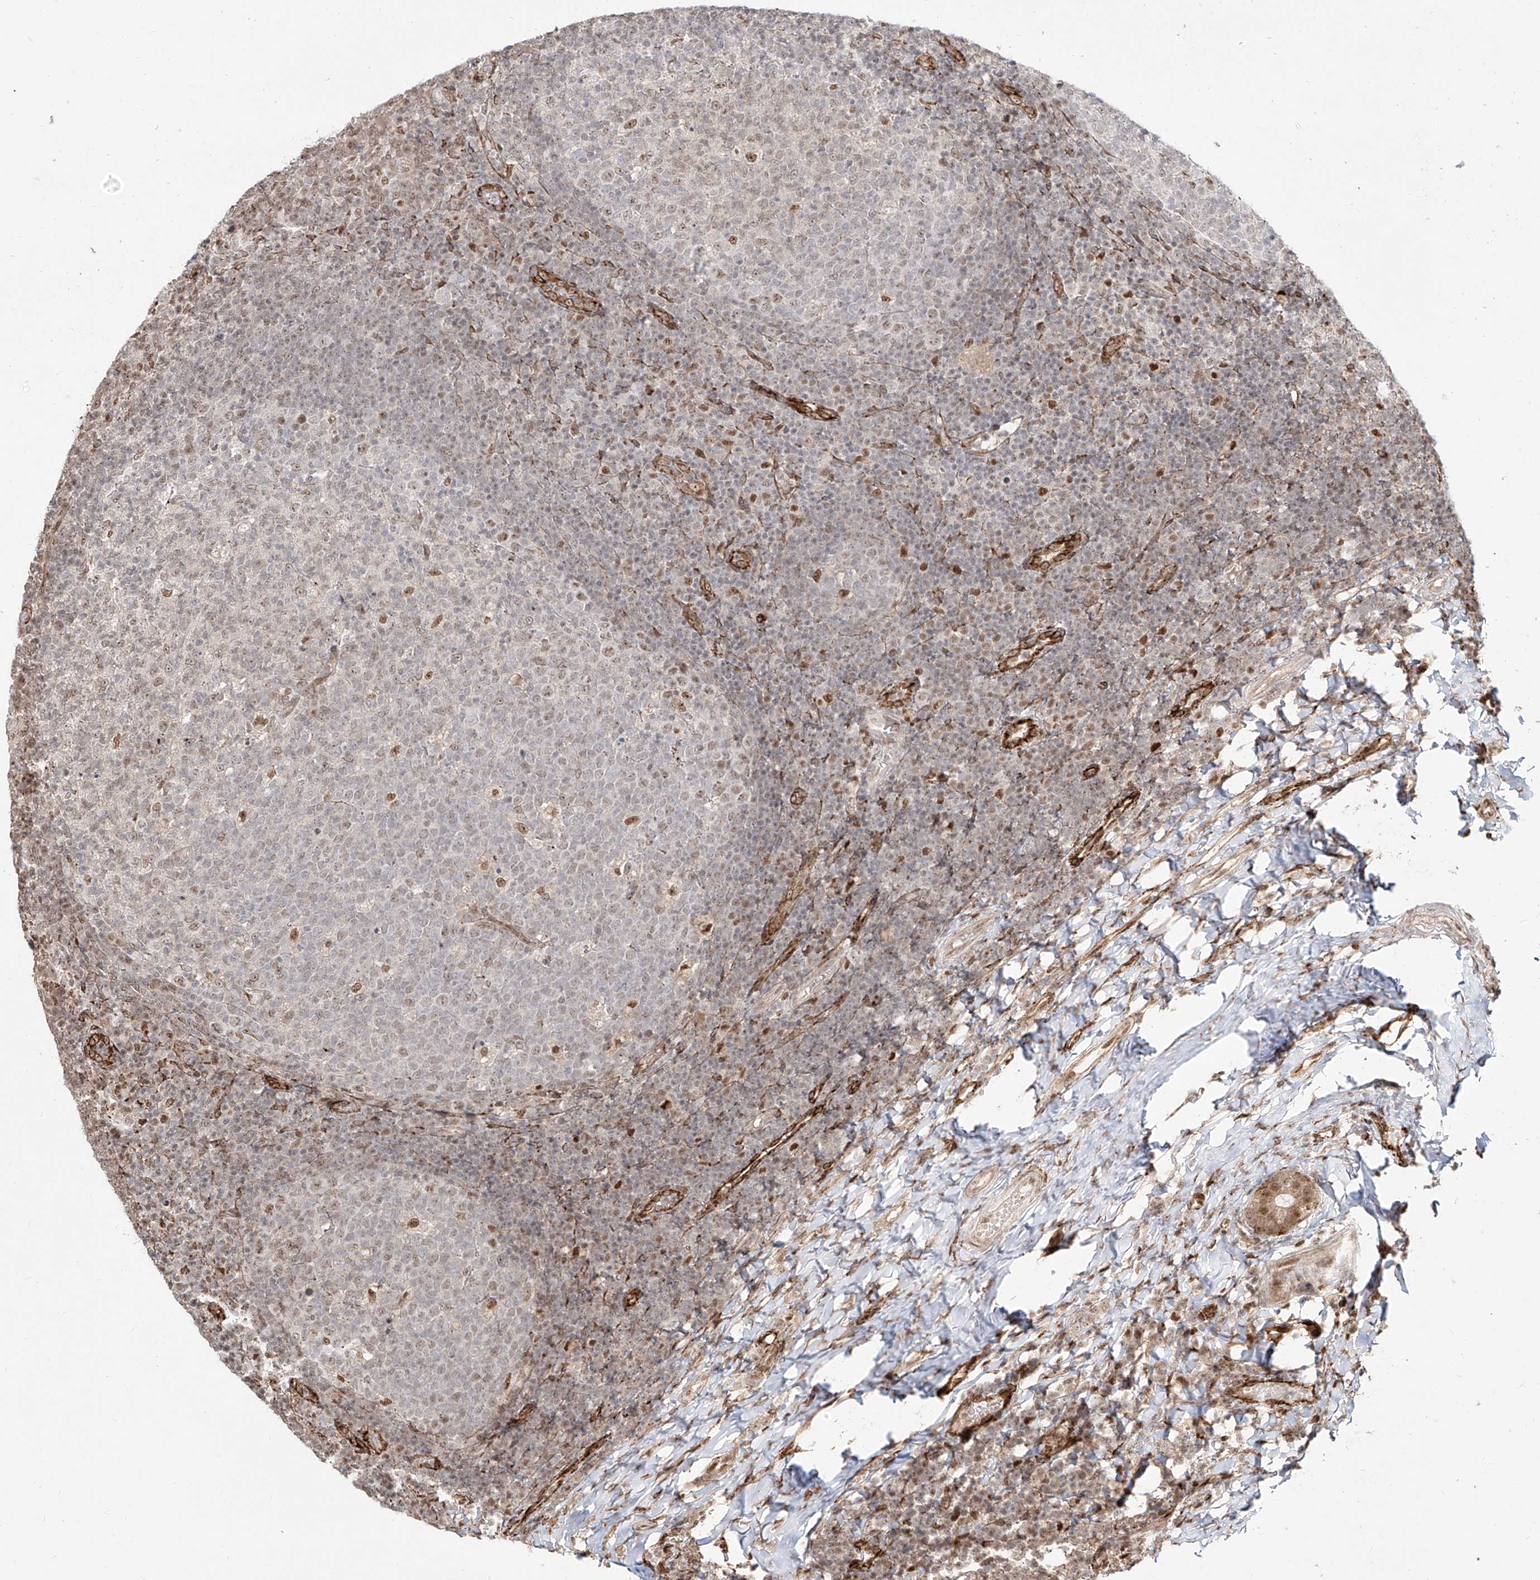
{"staining": {"intensity": "moderate", "quantity": "<25%", "location": "nuclear"}, "tissue": "tonsil", "cell_type": "Germinal center cells", "image_type": "normal", "snomed": [{"axis": "morphology", "description": "Normal tissue, NOS"}, {"axis": "topography", "description": "Tonsil"}], "caption": "Protein positivity by immunohistochemistry (IHC) shows moderate nuclear expression in about <25% of germinal center cells in normal tonsil.", "gene": "ZNF710", "patient": {"sex": "female", "age": 19}}